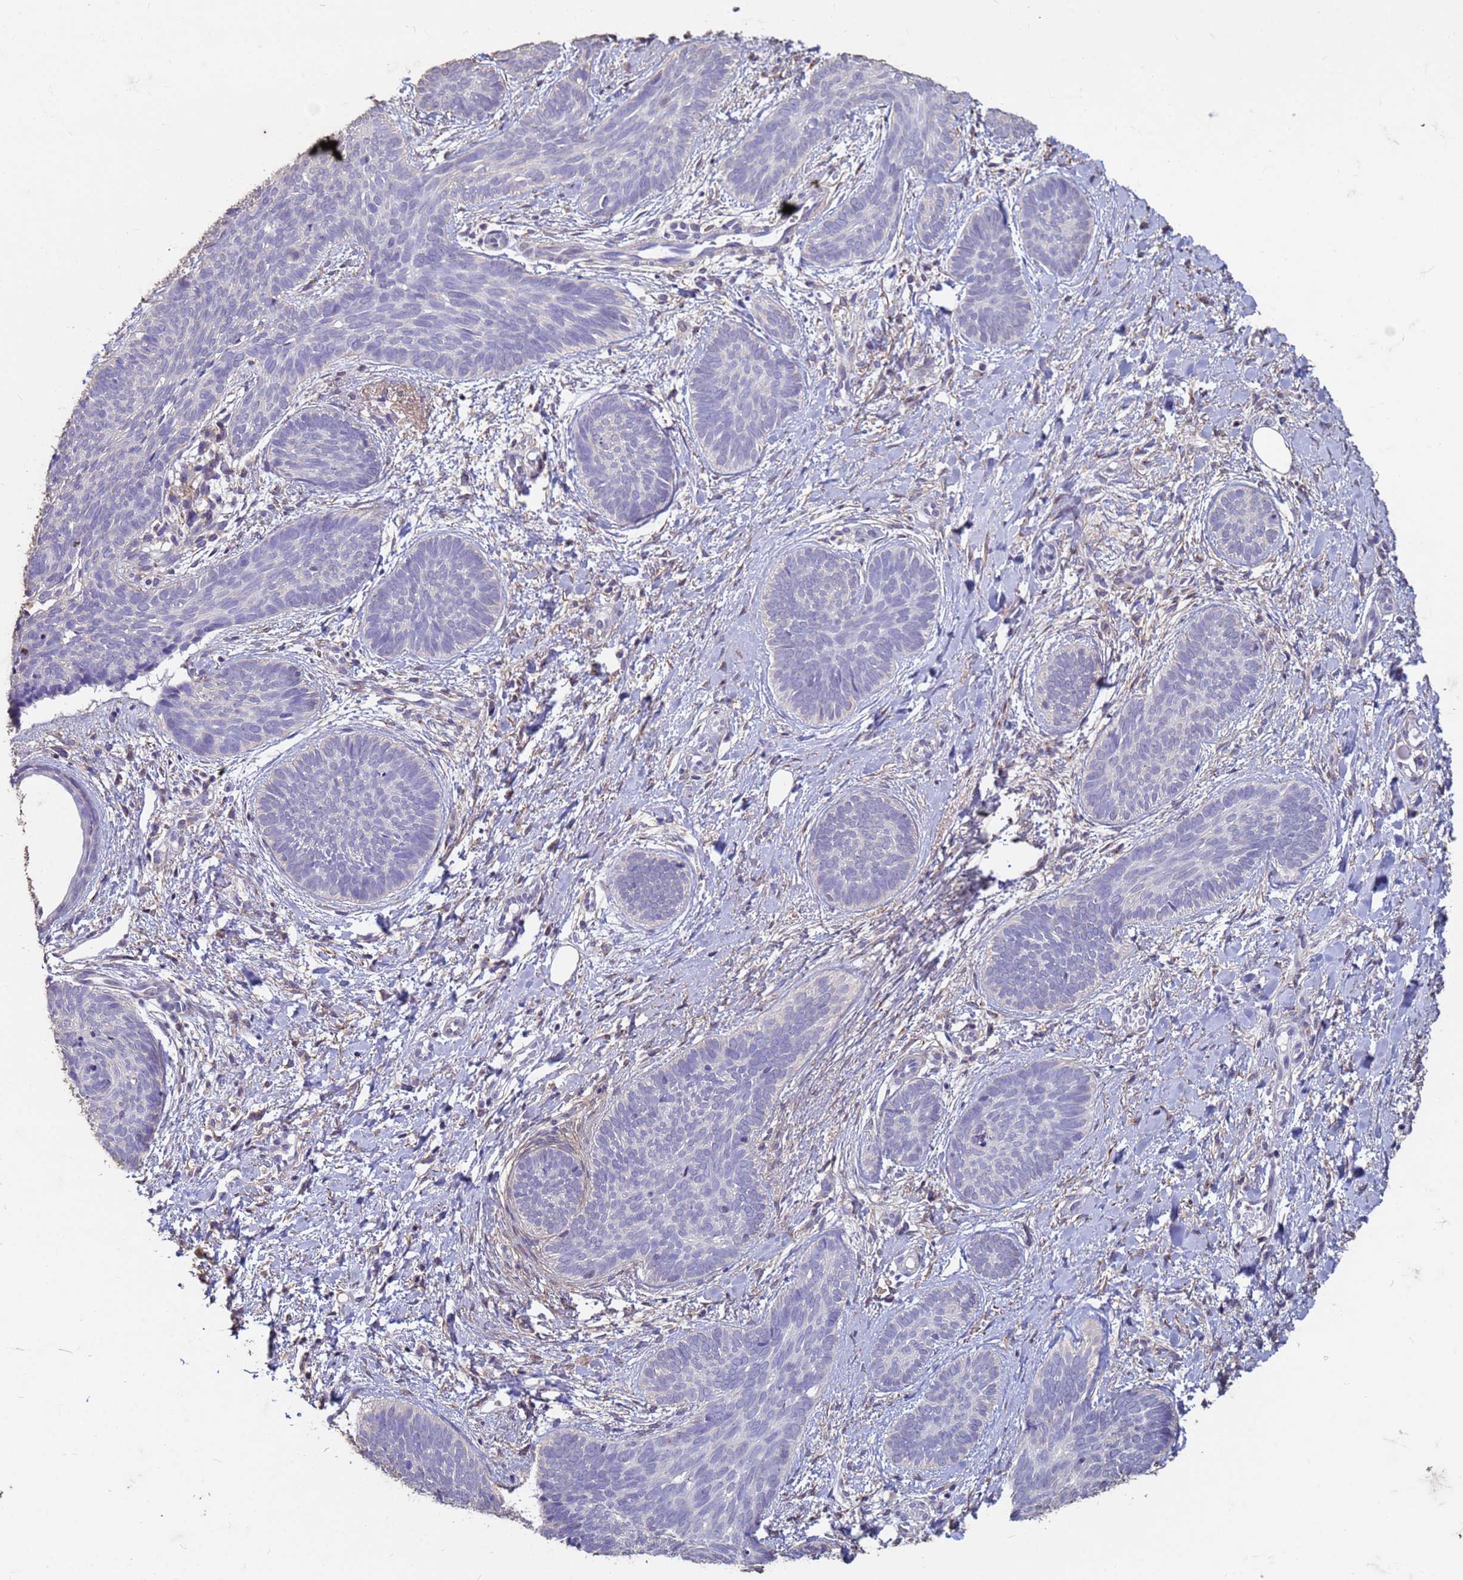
{"staining": {"intensity": "negative", "quantity": "none", "location": "none"}, "tissue": "skin cancer", "cell_type": "Tumor cells", "image_type": "cancer", "snomed": [{"axis": "morphology", "description": "Basal cell carcinoma"}, {"axis": "topography", "description": "Skin"}], "caption": "Immunohistochemistry of skin cancer (basal cell carcinoma) reveals no positivity in tumor cells. (DAB (3,3'-diaminobenzidine) immunohistochemistry (IHC) with hematoxylin counter stain).", "gene": "SLC25A15", "patient": {"sex": "female", "age": 81}}